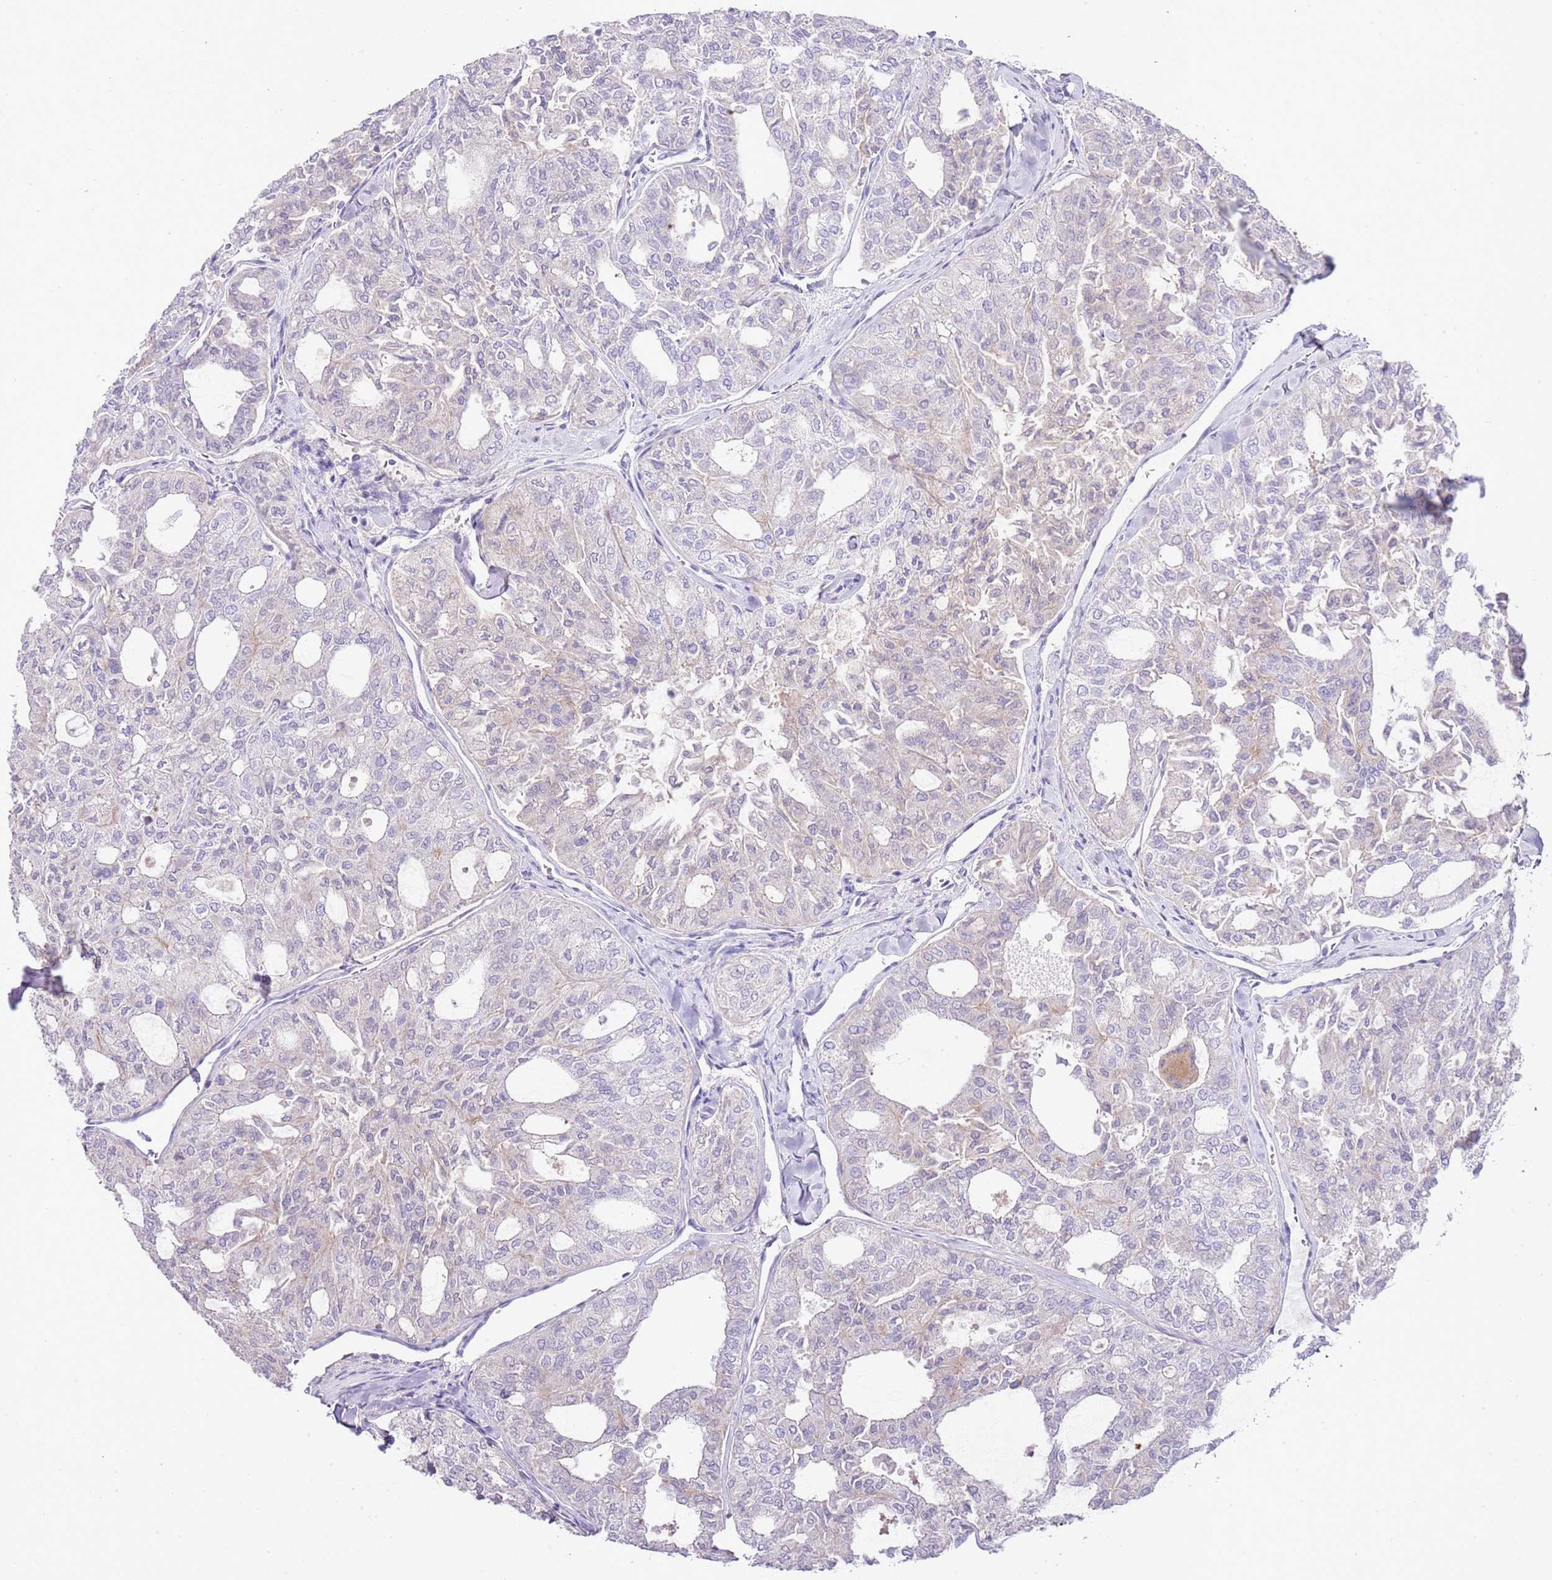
{"staining": {"intensity": "negative", "quantity": "none", "location": "none"}, "tissue": "thyroid cancer", "cell_type": "Tumor cells", "image_type": "cancer", "snomed": [{"axis": "morphology", "description": "Follicular adenoma carcinoma, NOS"}, {"axis": "topography", "description": "Thyroid gland"}], "caption": "Tumor cells show no significant expression in thyroid cancer. Nuclei are stained in blue.", "gene": "ABHD17A", "patient": {"sex": "male", "age": 75}}